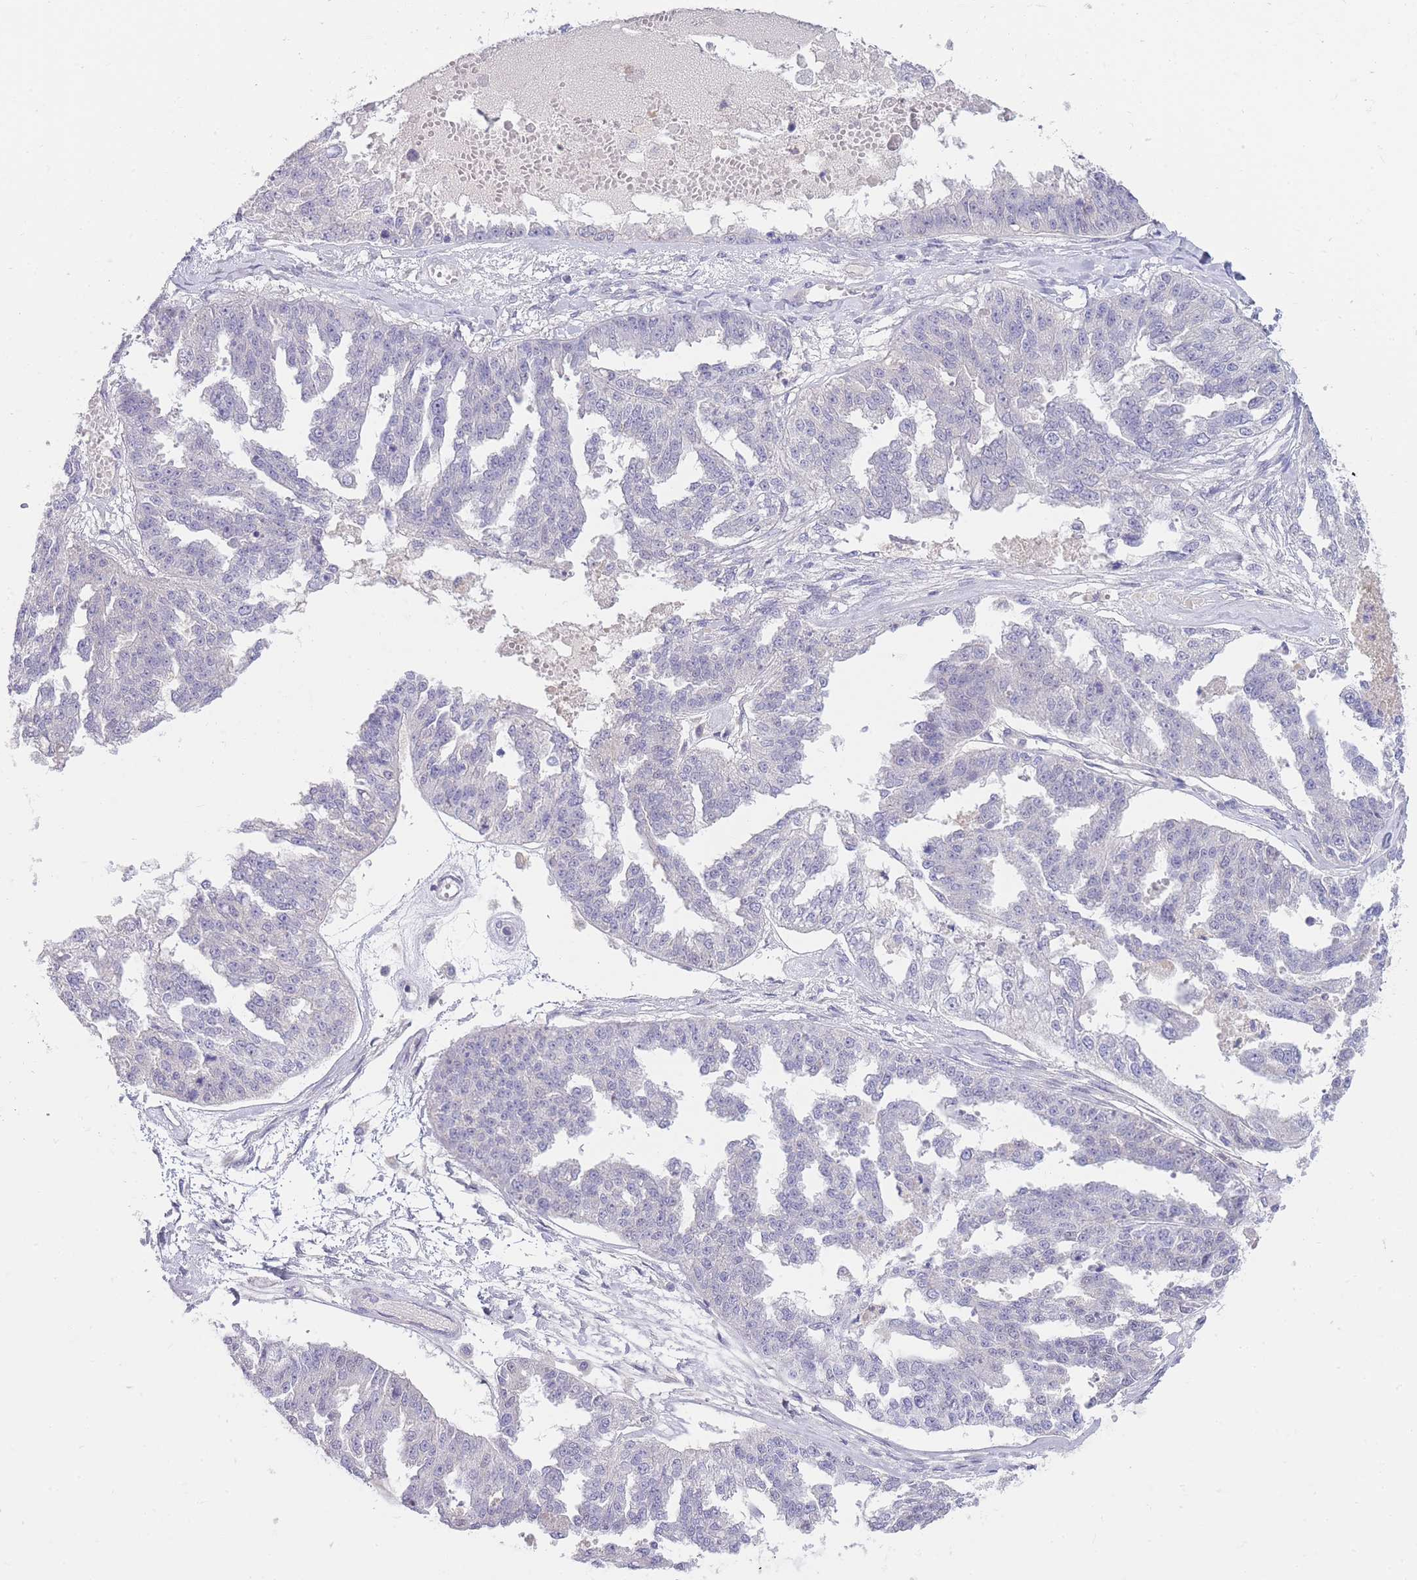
{"staining": {"intensity": "negative", "quantity": "none", "location": "none"}, "tissue": "ovarian cancer", "cell_type": "Tumor cells", "image_type": "cancer", "snomed": [{"axis": "morphology", "description": "Cystadenocarcinoma, serous, NOS"}, {"axis": "topography", "description": "Ovary"}], "caption": "Human ovarian cancer stained for a protein using immunohistochemistry reveals no positivity in tumor cells.", "gene": "PRR23B", "patient": {"sex": "female", "age": 58}}